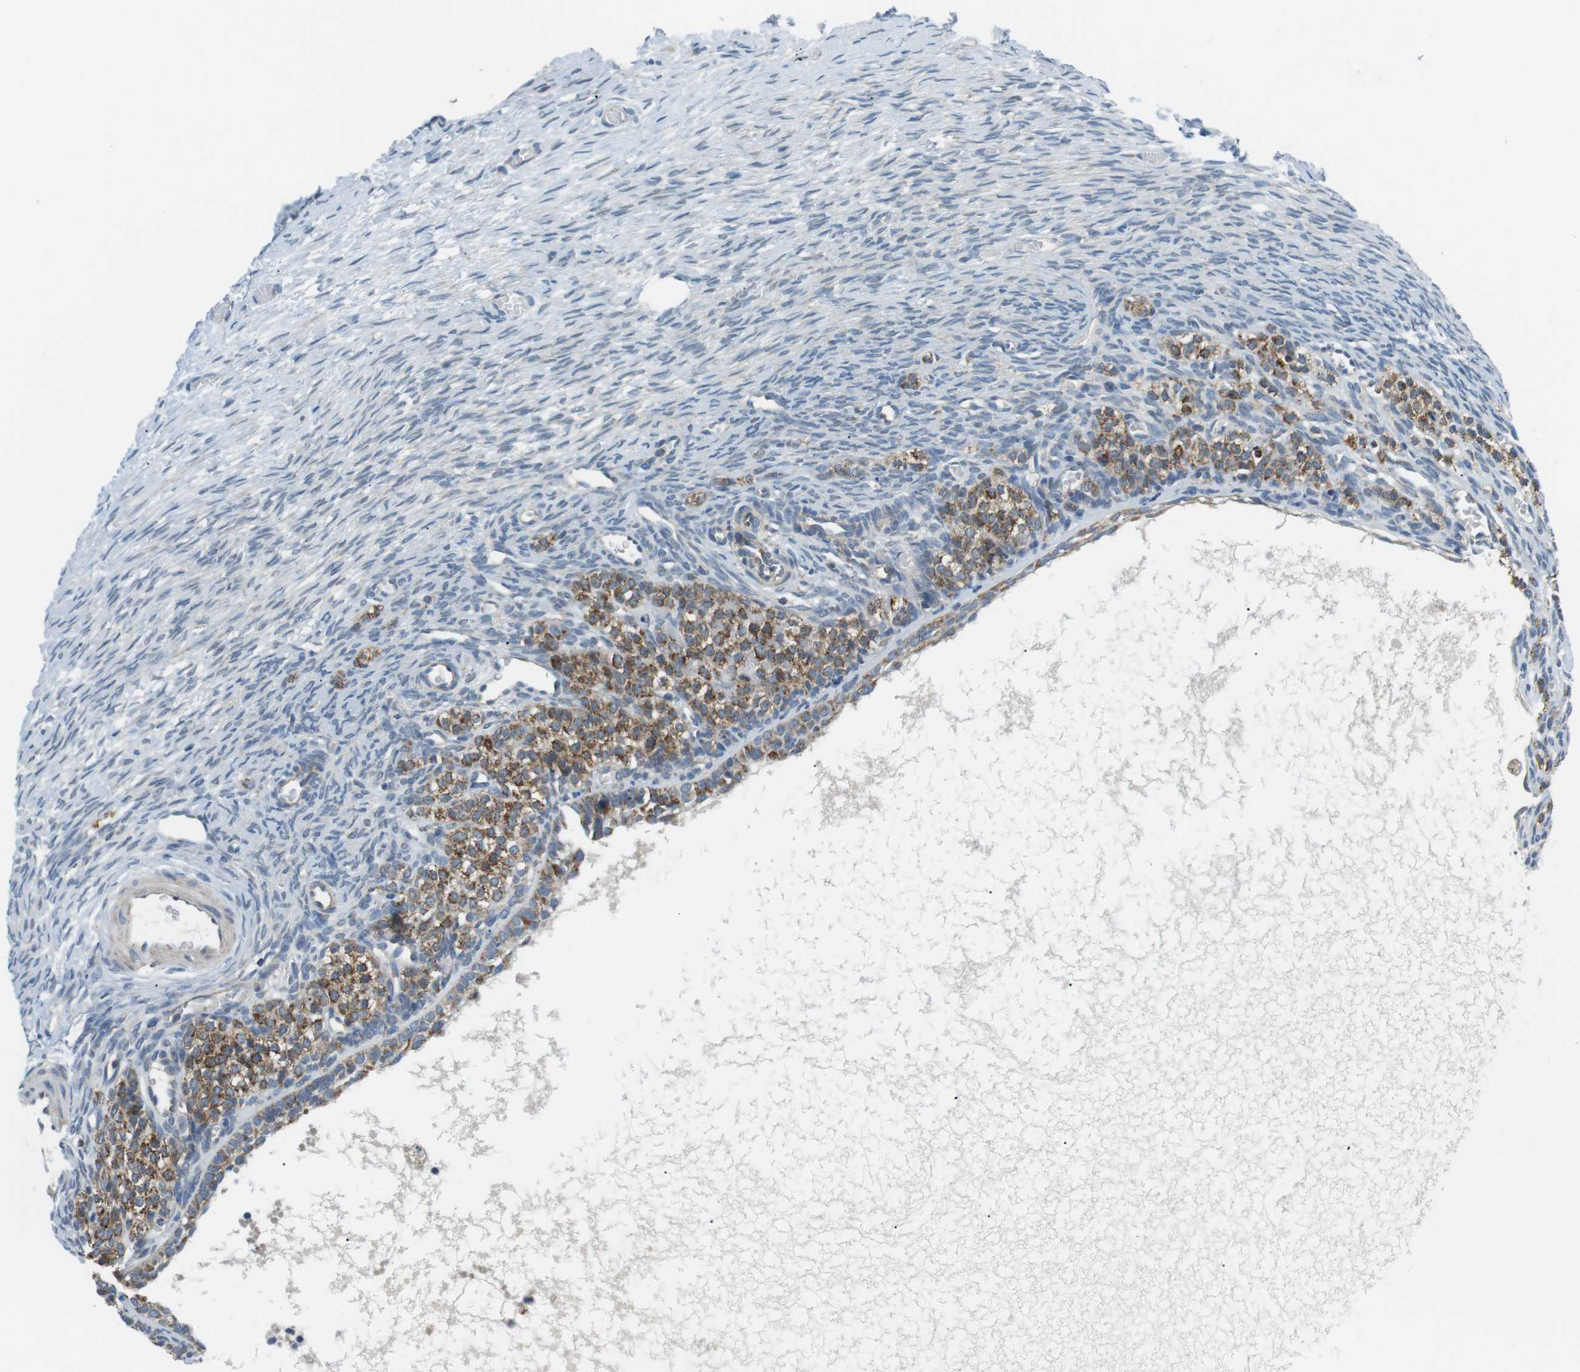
{"staining": {"intensity": "negative", "quantity": "none", "location": "none"}, "tissue": "ovary", "cell_type": "Ovarian stroma cells", "image_type": "normal", "snomed": [{"axis": "morphology", "description": "Normal tissue, NOS"}, {"axis": "topography", "description": "Ovary"}], "caption": "Ovarian stroma cells are negative for protein expression in normal human ovary. (DAB immunohistochemistry (IHC), high magnification).", "gene": "BACE1", "patient": {"sex": "female", "age": 27}}